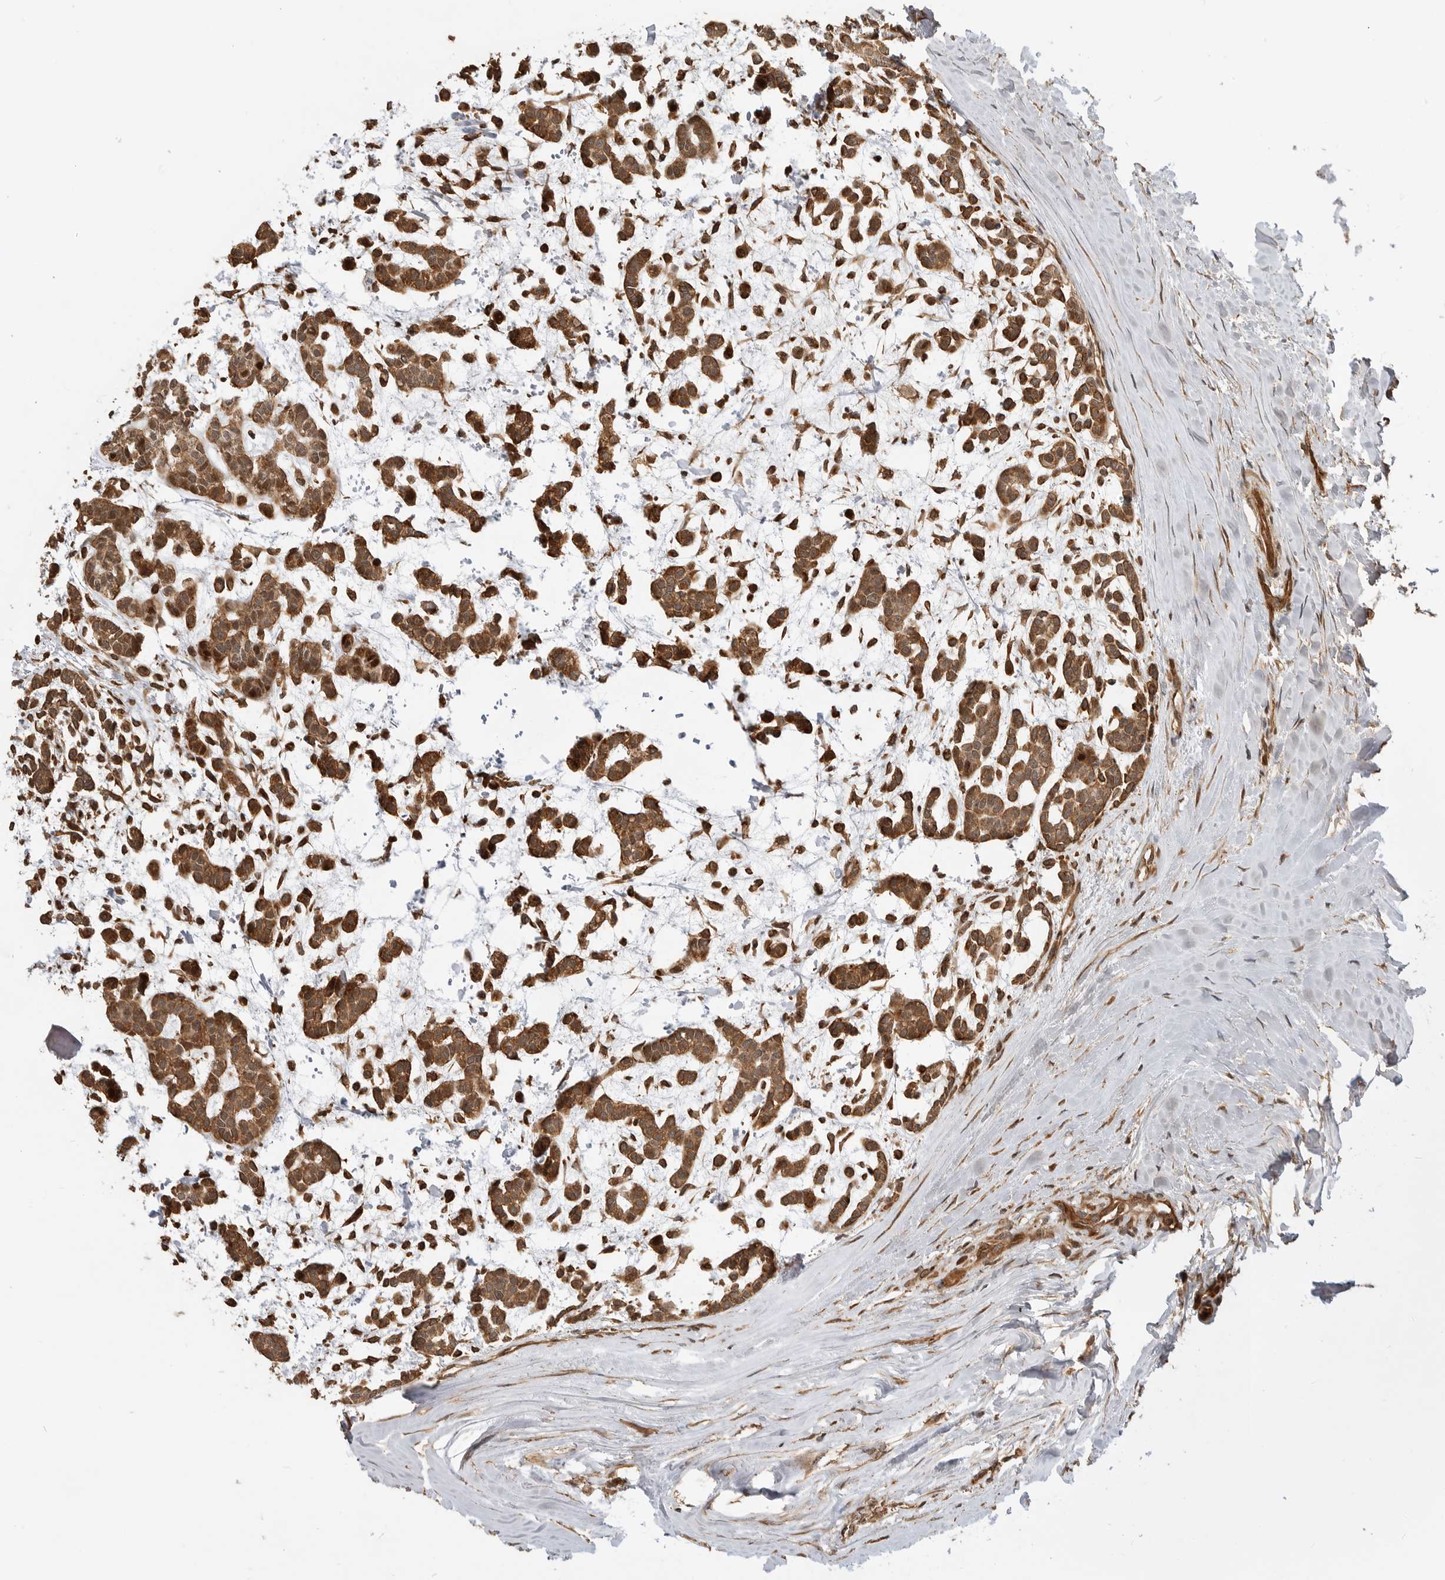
{"staining": {"intensity": "moderate", "quantity": ">75%", "location": "cytoplasmic/membranous"}, "tissue": "head and neck cancer", "cell_type": "Tumor cells", "image_type": "cancer", "snomed": [{"axis": "morphology", "description": "Adenocarcinoma, NOS"}, {"axis": "morphology", "description": "Adenoma, NOS"}, {"axis": "topography", "description": "Head-Neck"}], "caption": "Protein analysis of head and neck cancer tissue shows moderate cytoplasmic/membranous expression in about >75% of tumor cells. The staining is performed using DAB (3,3'-diaminobenzidine) brown chromogen to label protein expression. The nuclei are counter-stained blue using hematoxylin.", "gene": "ADPRS", "patient": {"sex": "female", "age": 55}}